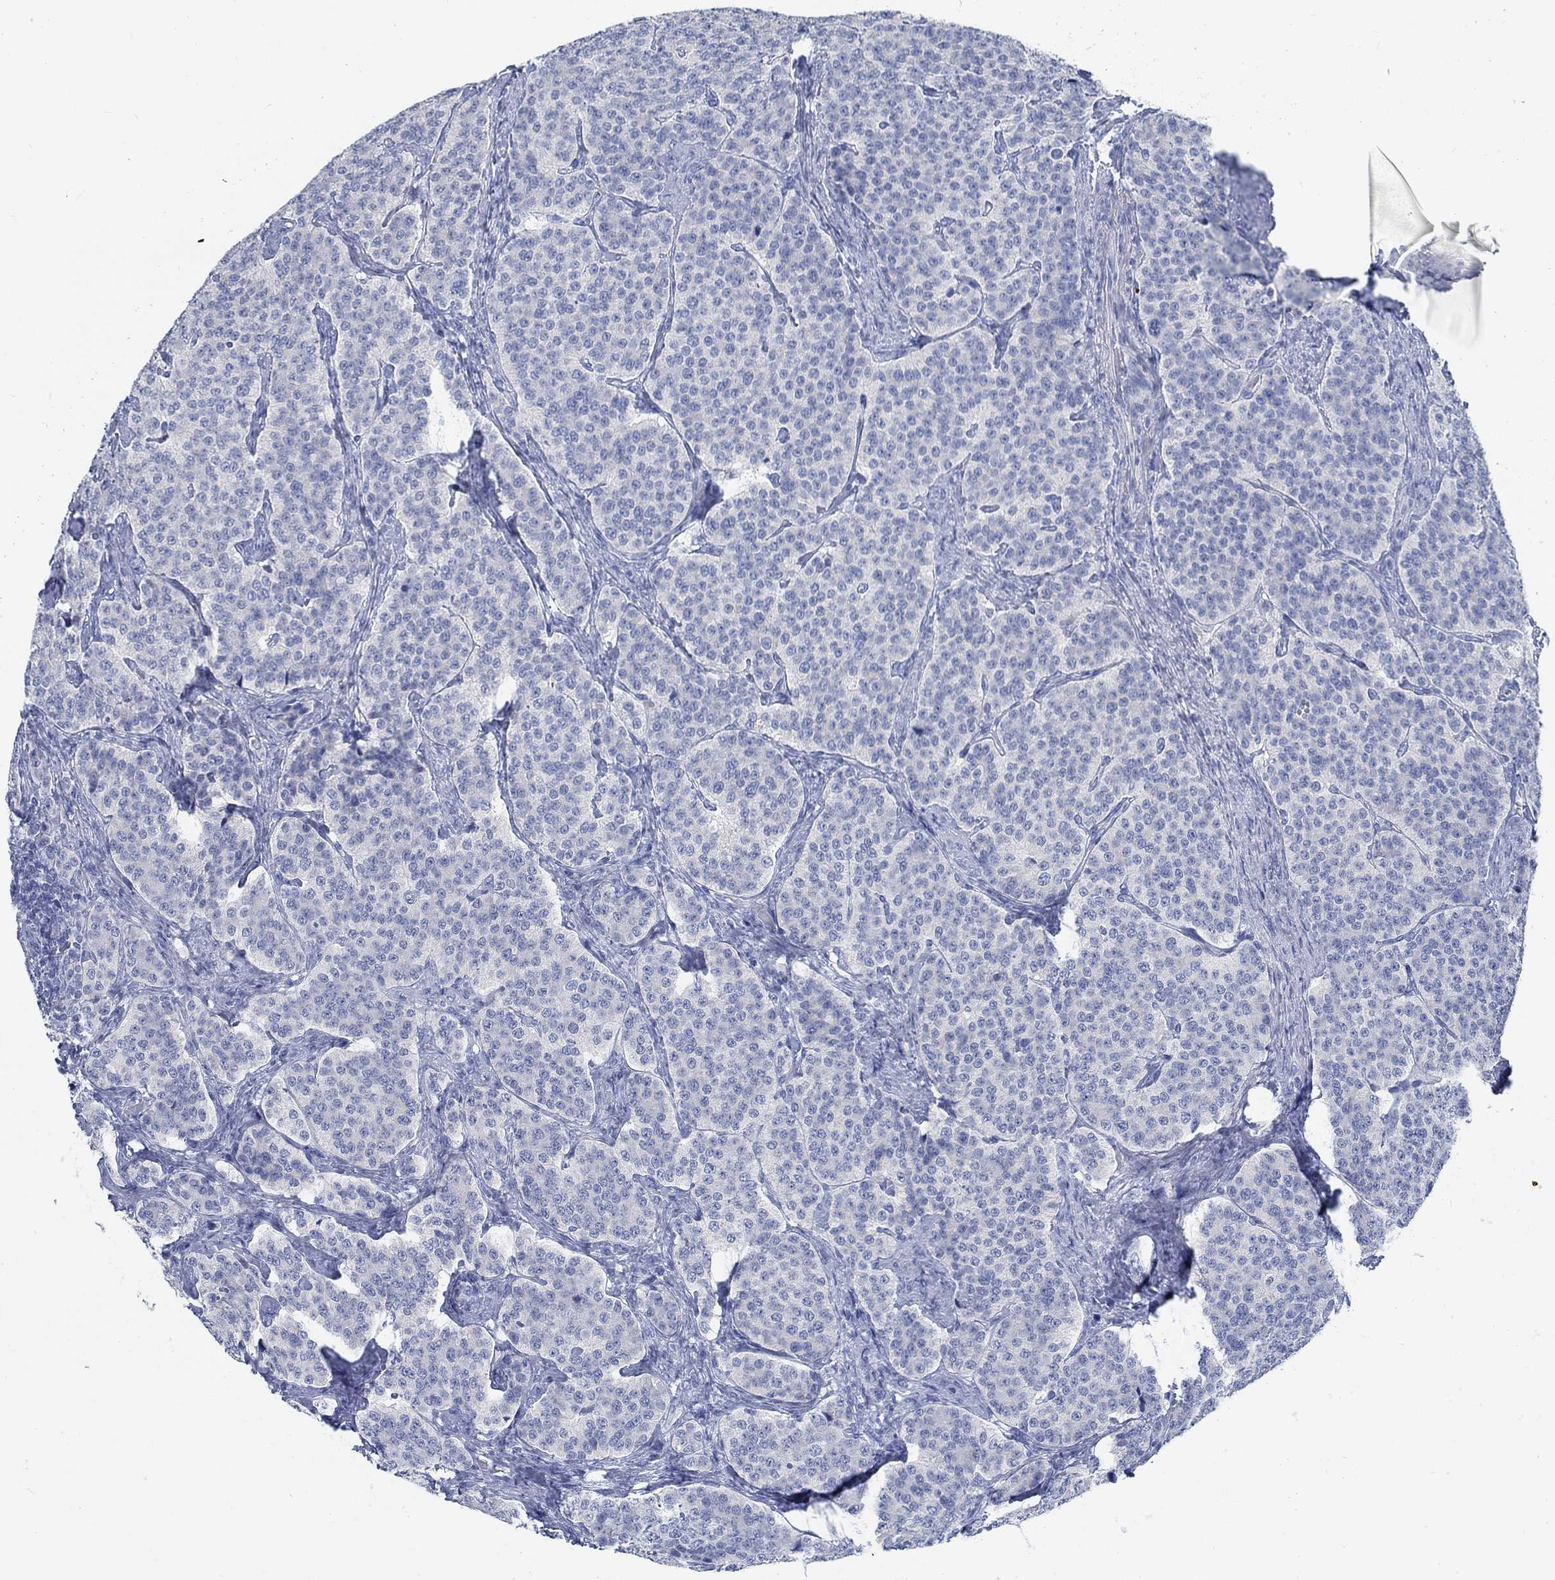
{"staining": {"intensity": "negative", "quantity": "none", "location": "none"}, "tissue": "carcinoid", "cell_type": "Tumor cells", "image_type": "cancer", "snomed": [{"axis": "morphology", "description": "Carcinoid, malignant, NOS"}, {"axis": "topography", "description": "Small intestine"}], "caption": "The photomicrograph displays no staining of tumor cells in carcinoid. (Stains: DAB immunohistochemistry (IHC) with hematoxylin counter stain, Microscopy: brightfield microscopy at high magnification).", "gene": "RBM20", "patient": {"sex": "female", "age": 58}}